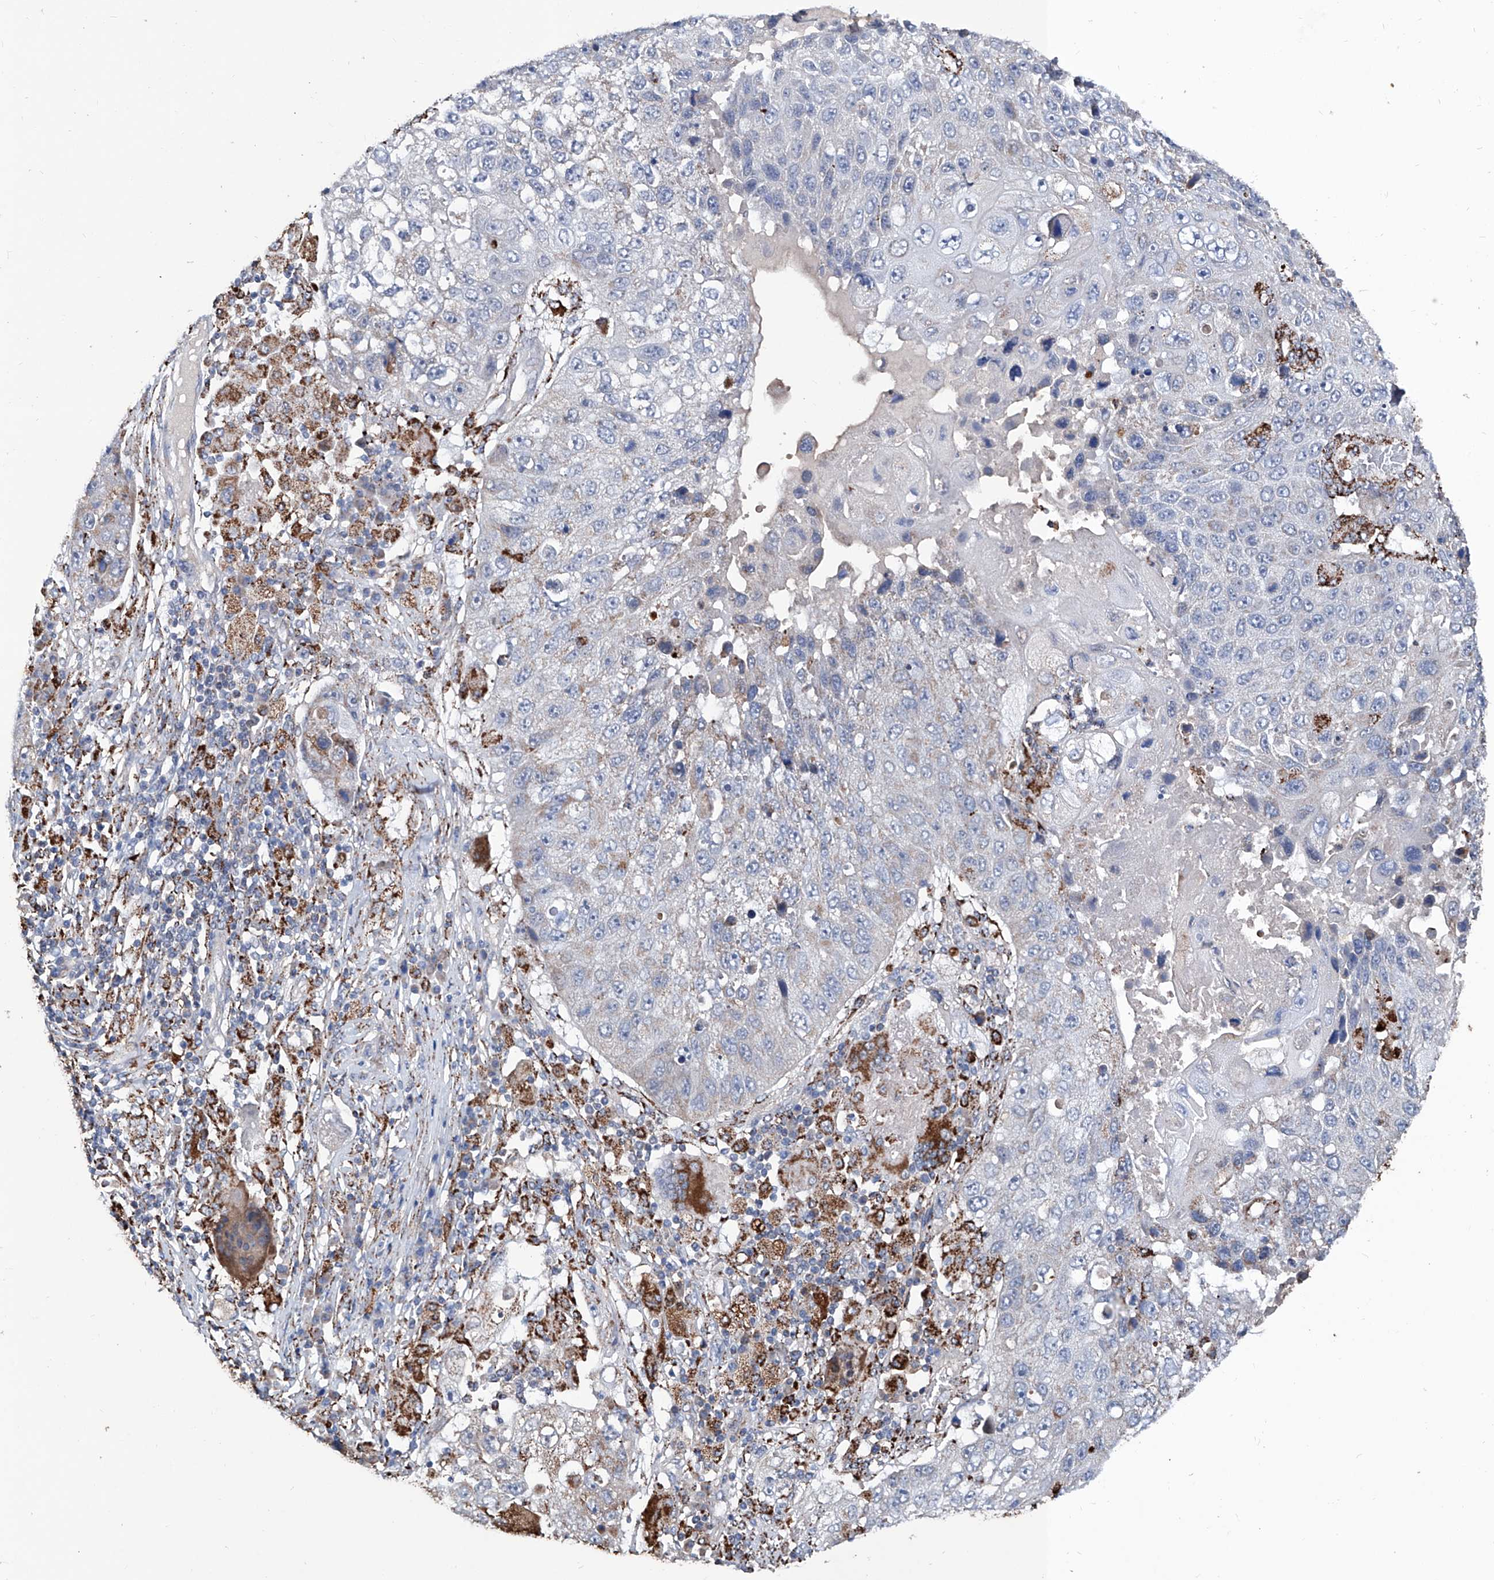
{"staining": {"intensity": "negative", "quantity": "none", "location": "none"}, "tissue": "lung cancer", "cell_type": "Tumor cells", "image_type": "cancer", "snomed": [{"axis": "morphology", "description": "Squamous cell carcinoma, NOS"}, {"axis": "topography", "description": "Lung"}], "caption": "This is an IHC image of squamous cell carcinoma (lung). There is no staining in tumor cells.", "gene": "NHS", "patient": {"sex": "male", "age": 61}}